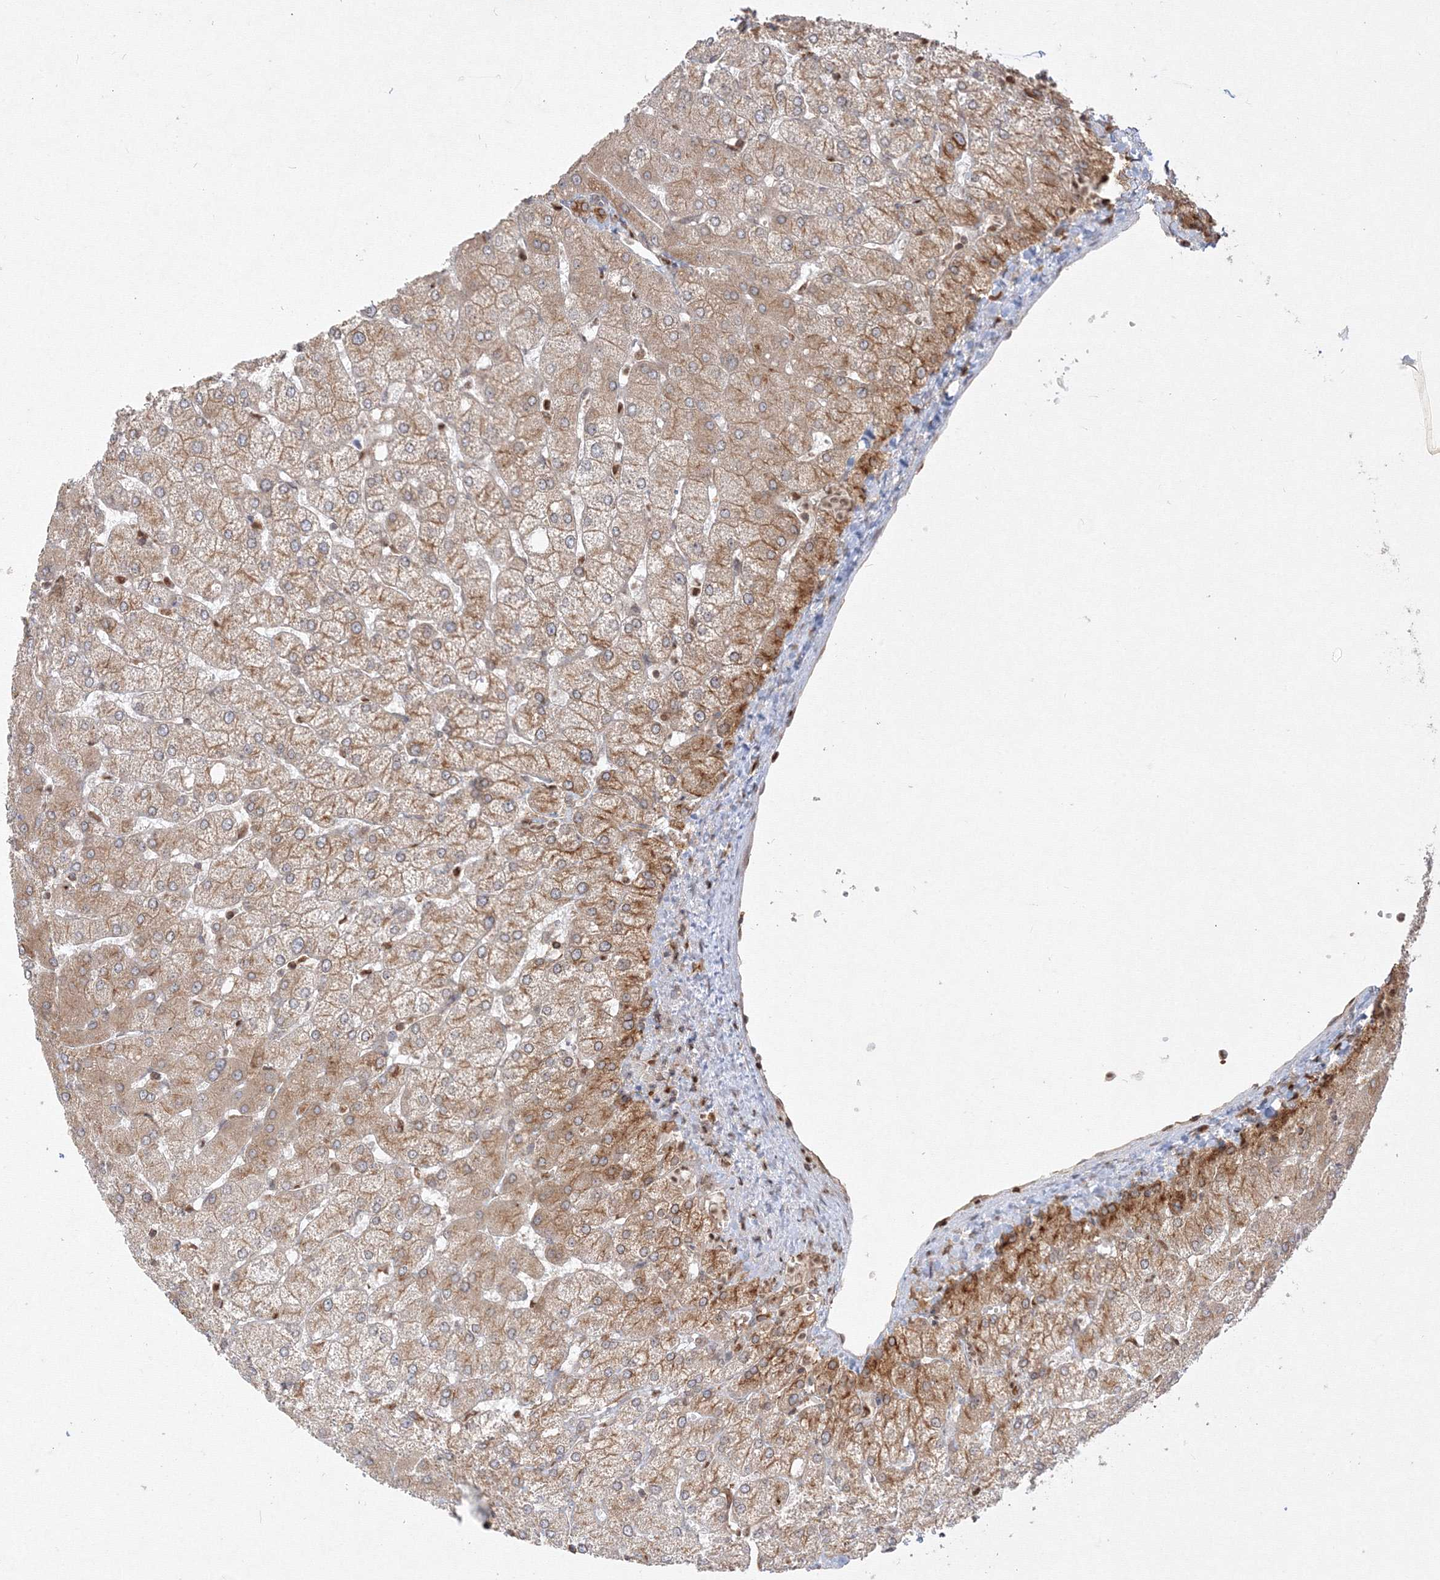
{"staining": {"intensity": "moderate", "quantity": "25%-75%", "location": "cytoplasmic/membranous"}, "tissue": "liver", "cell_type": "Cholangiocytes", "image_type": "normal", "snomed": [{"axis": "morphology", "description": "Normal tissue, NOS"}, {"axis": "topography", "description": "Liver"}], "caption": "This is a photomicrograph of immunohistochemistry (IHC) staining of unremarkable liver, which shows moderate expression in the cytoplasmic/membranous of cholangiocytes.", "gene": "TMEM50B", "patient": {"sex": "female", "age": 54}}